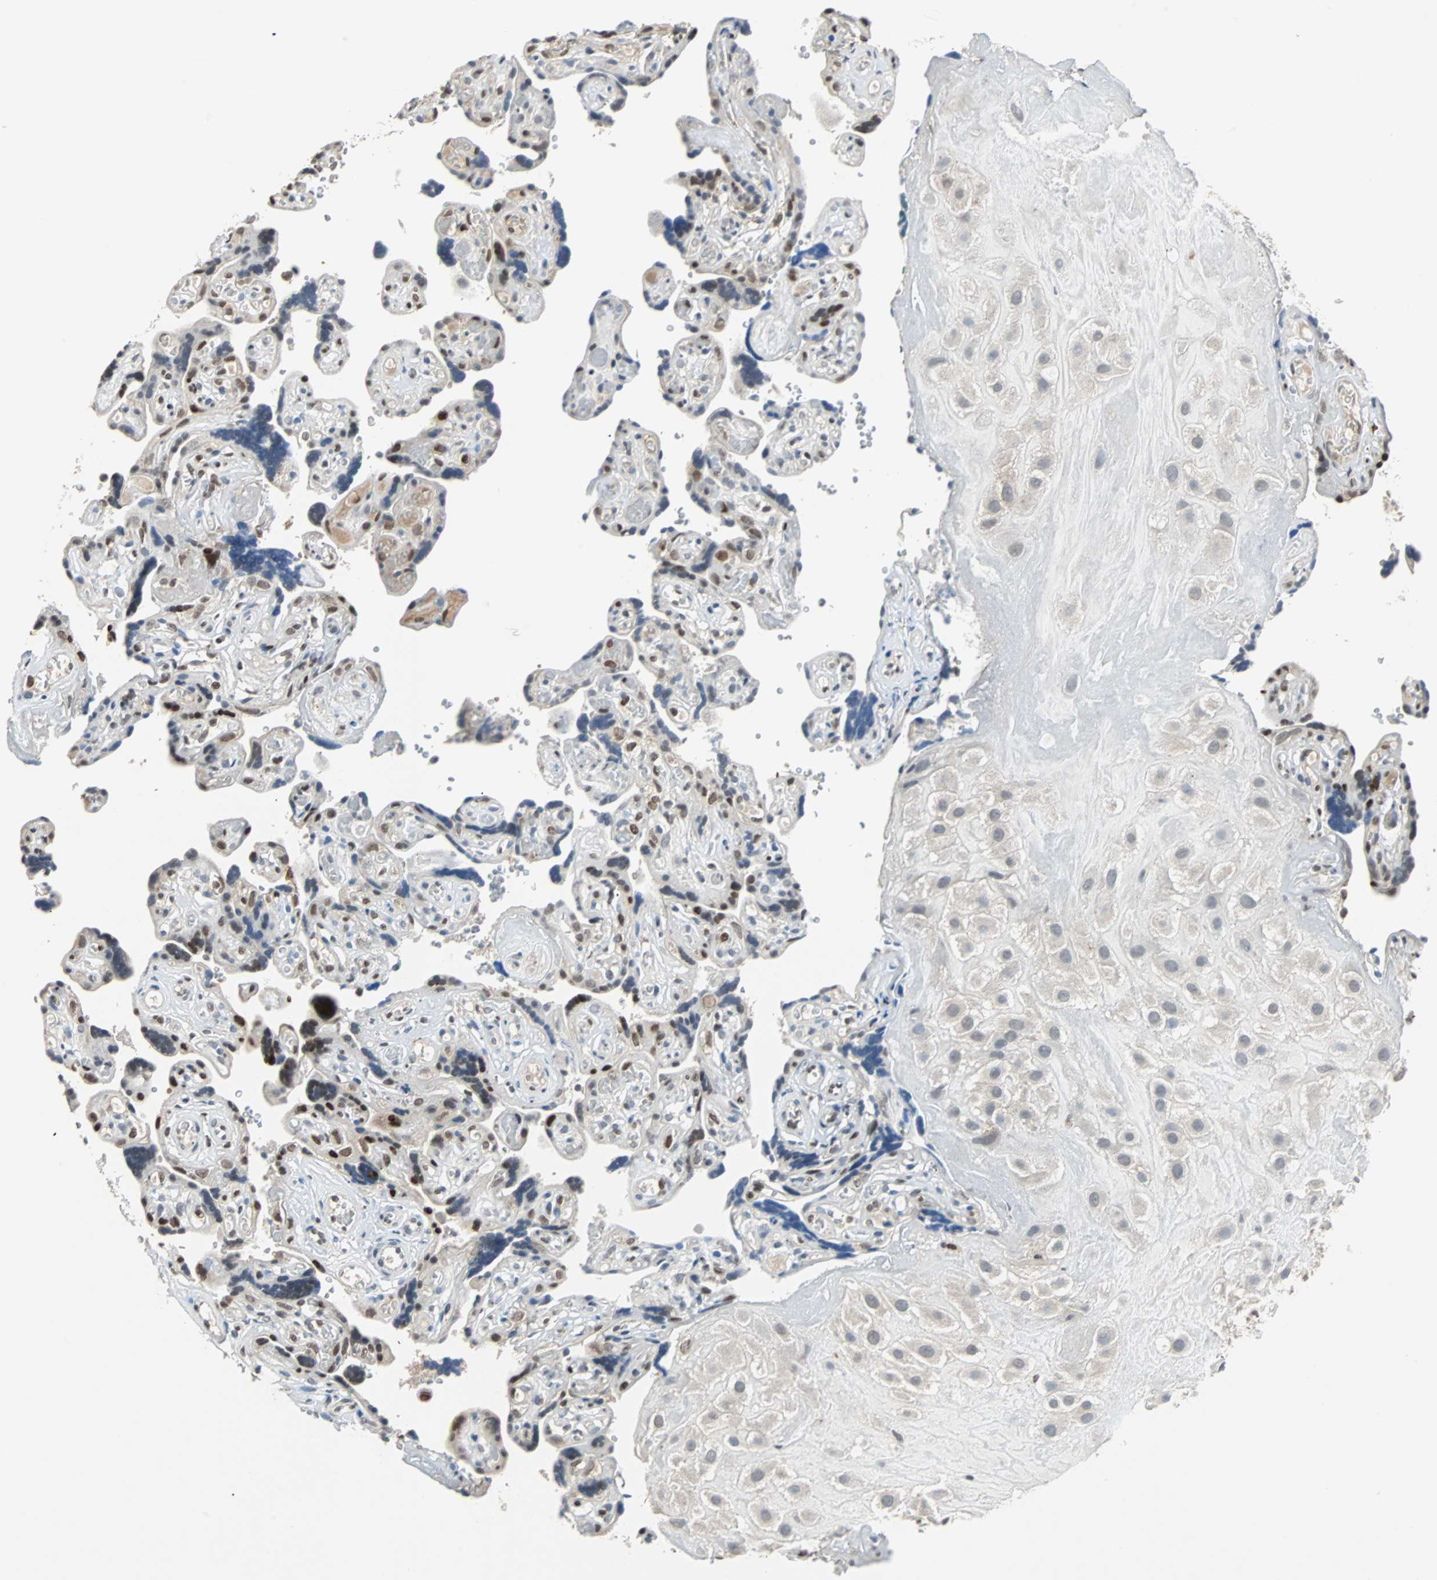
{"staining": {"intensity": "weak", "quantity": "<25%", "location": "cytoplasmic/membranous"}, "tissue": "placenta", "cell_type": "Decidual cells", "image_type": "normal", "snomed": [{"axis": "morphology", "description": "Normal tissue, NOS"}, {"axis": "topography", "description": "Placenta"}], "caption": "Immunohistochemical staining of unremarkable placenta shows no significant staining in decidual cells. (IHC, brightfield microscopy, high magnification).", "gene": "HLX", "patient": {"sex": "female", "age": 30}}